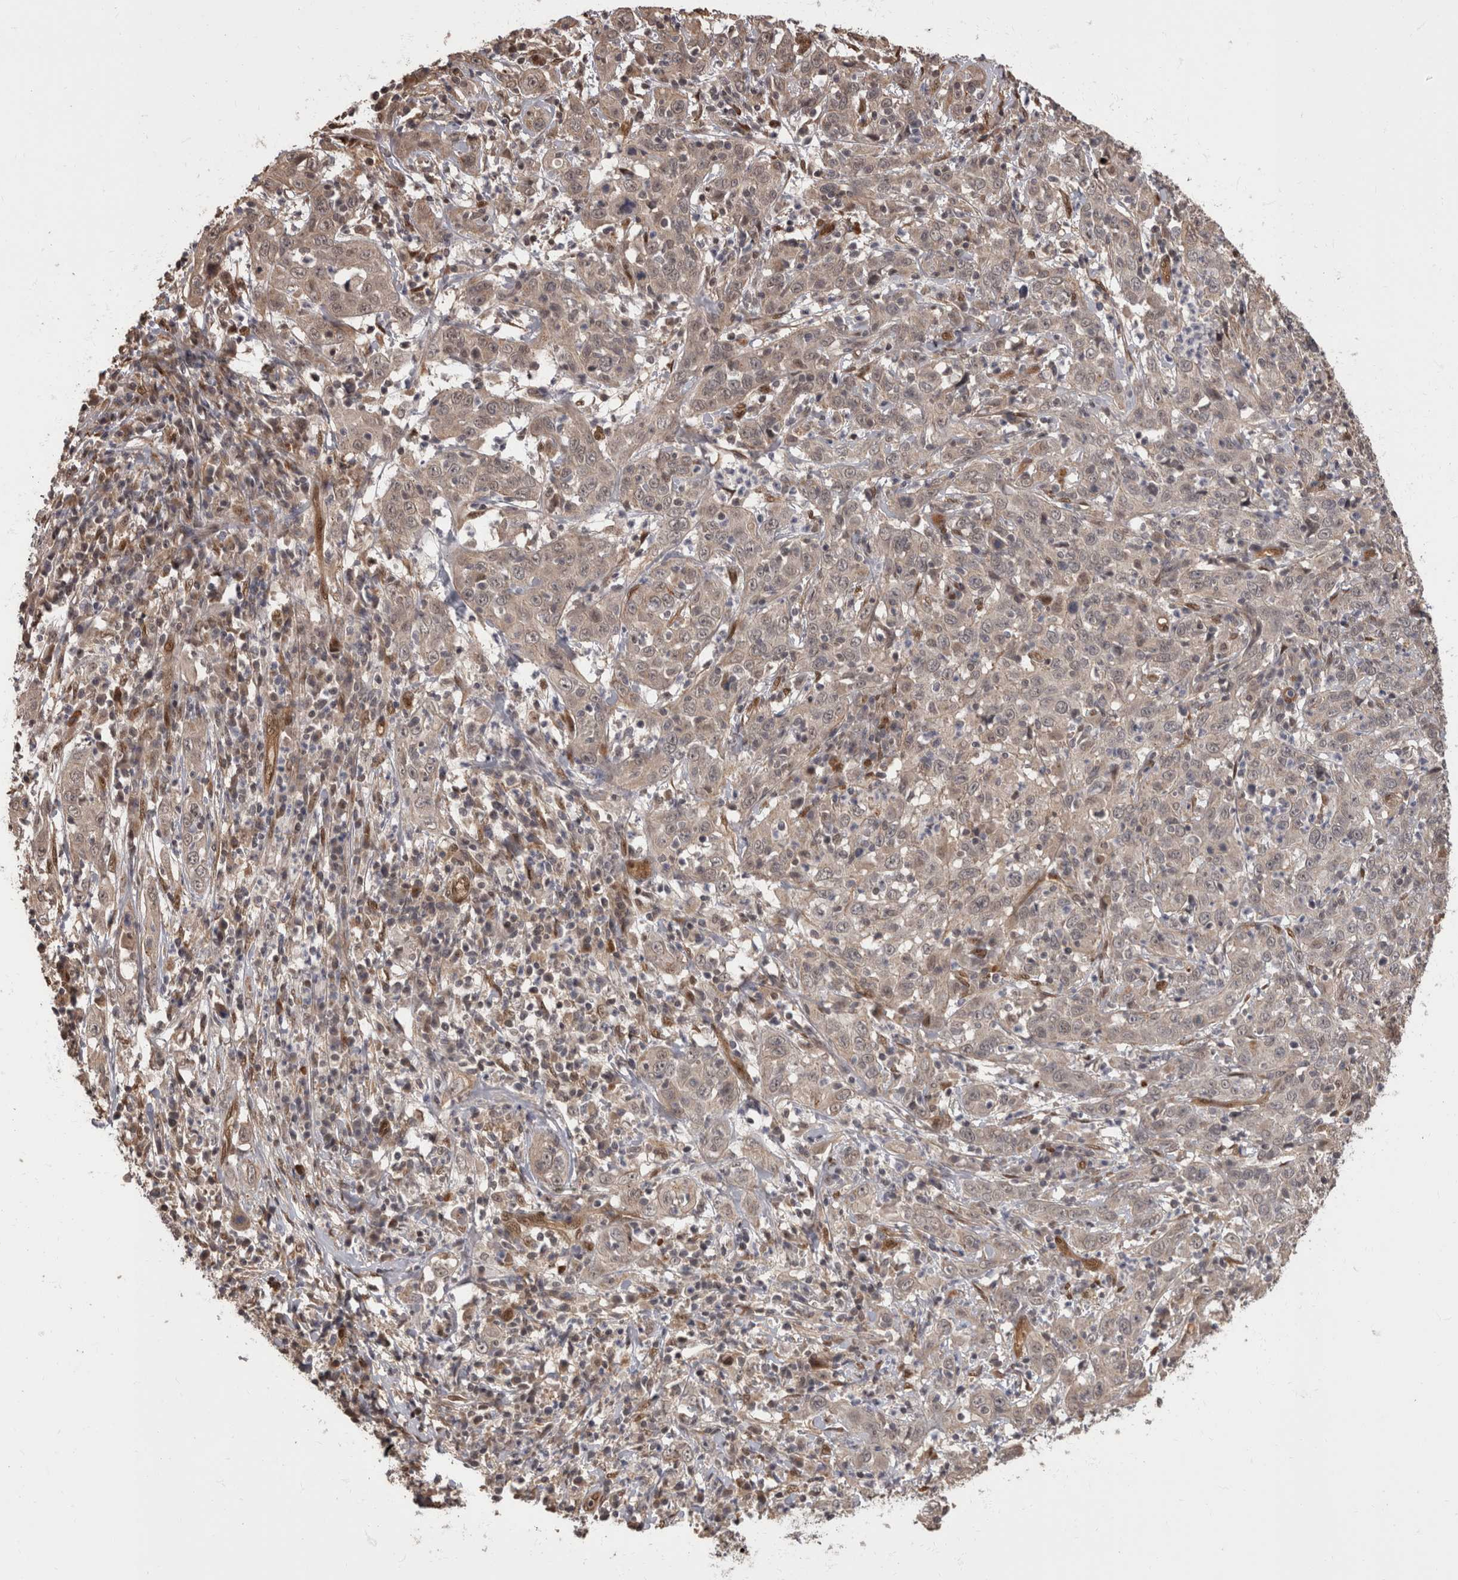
{"staining": {"intensity": "weak", "quantity": "<25%", "location": "cytoplasmic/membranous"}, "tissue": "cervical cancer", "cell_type": "Tumor cells", "image_type": "cancer", "snomed": [{"axis": "morphology", "description": "Squamous cell carcinoma, NOS"}, {"axis": "topography", "description": "Cervix"}], "caption": "An immunohistochemistry image of squamous cell carcinoma (cervical) is shown. There is no staining in tumor cells of squamous cell carcinoma (cervical). (Stains: DAB (3,3'-diaminobenzidine) immunohistochemistry with hematoxylin counter stain, Microscopy: brightfield microscopy at high magnification).", "gene": "AKT3", "patient": {"sex": "female", "age": 46}}